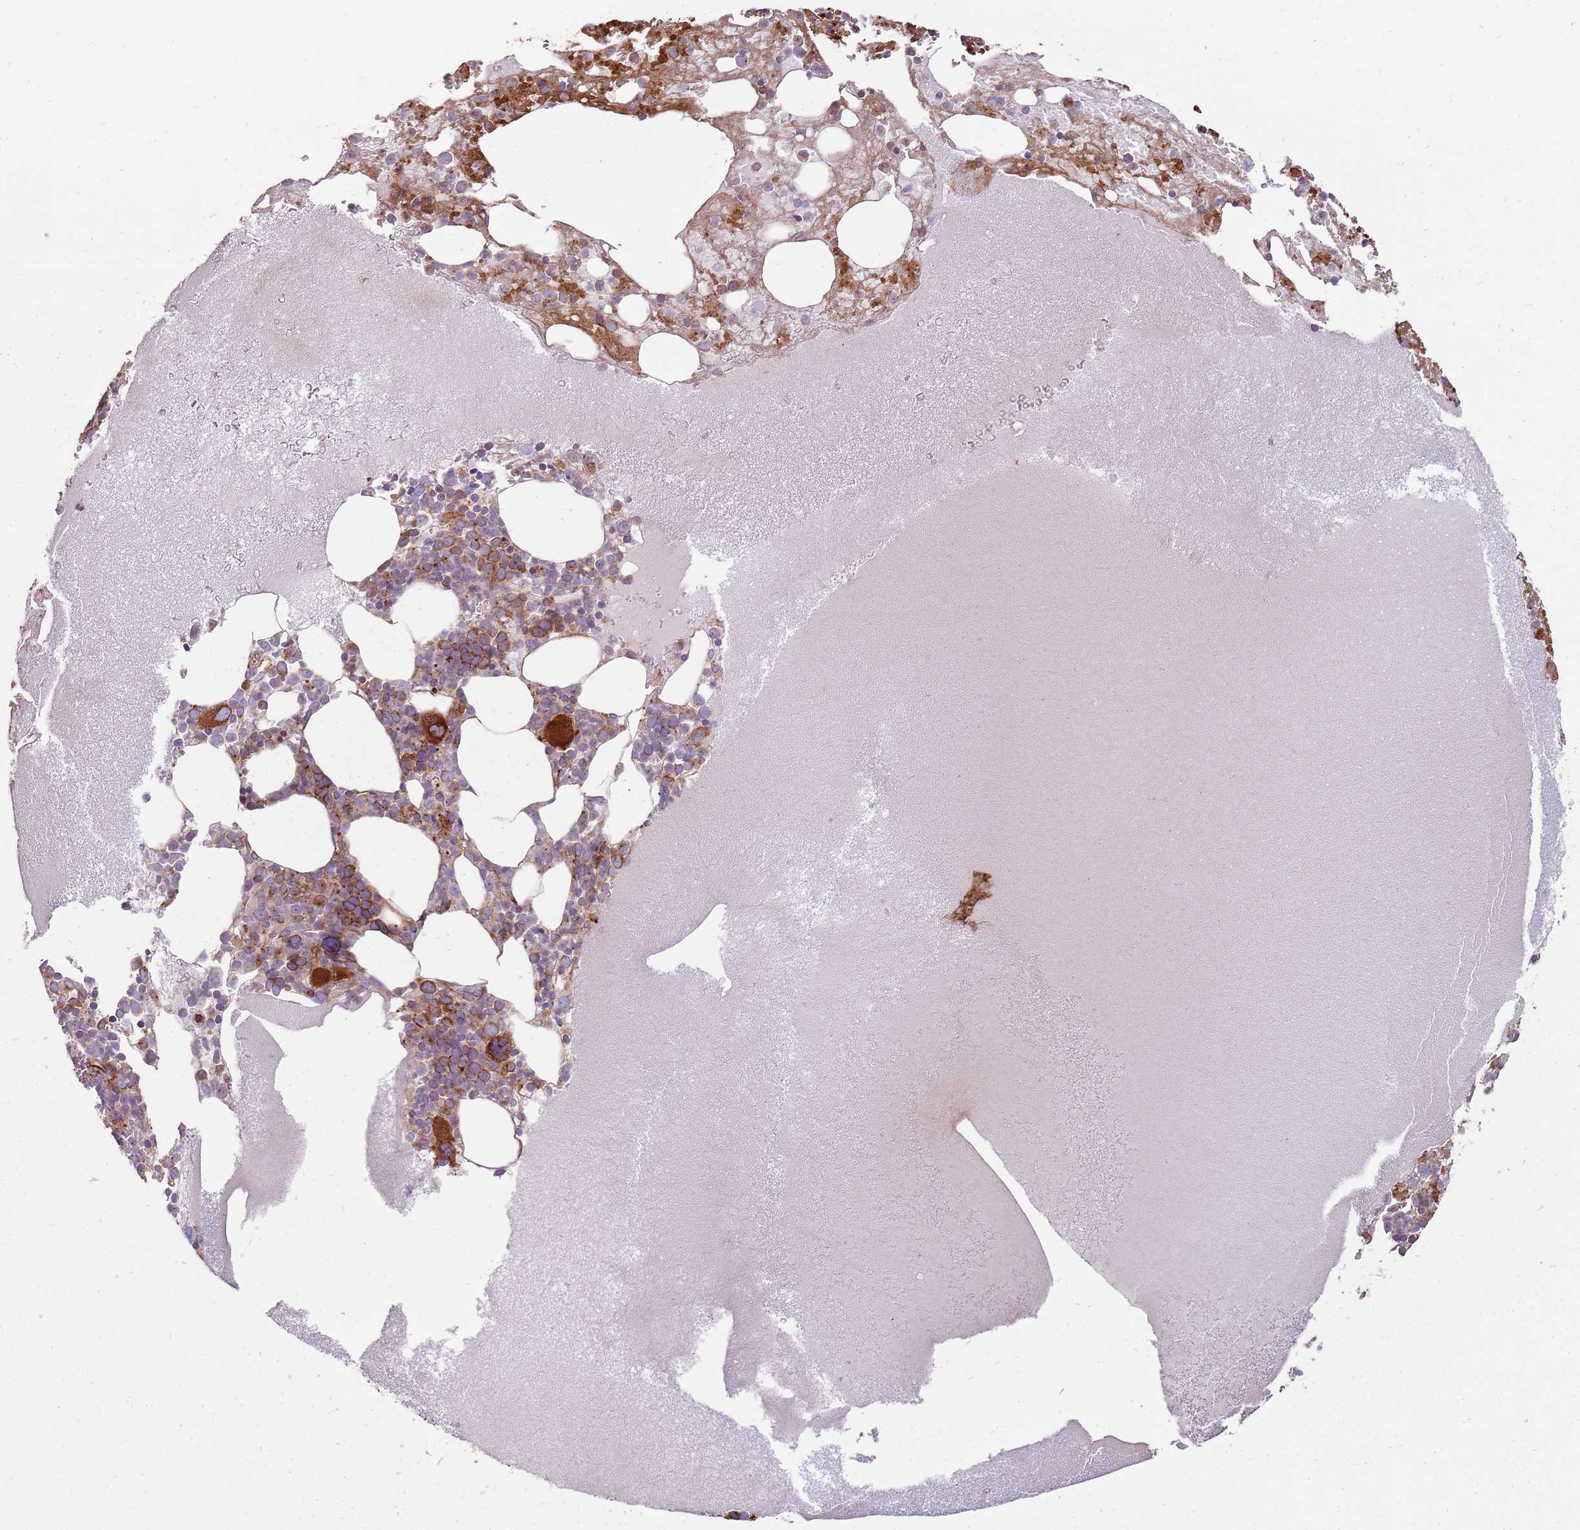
{"staining": {"intensity": "strong", "quantity": "25%-75%", "location": "cytoplasmic/membranous"}, "tissue": "bone marrow", "cell_type": "Hematopoietic cells", "image_type": "normal", "snomed": [{"axis": "morphology", "description": "Normal tissue, NOS"}, {"axis": "topography", "description": "Bone marrow"}], "caption": "Bone marrow stained for a protein shows strong cytoplasmic/membranous positivity in hematopoietic cells. The protein of interest is stained brown, and the nuclei are stained in blue (DAB (3,3'-diaminobenzidine) IHC with brightfield microscopy, high magnification).", "gene": "EMC1", "patient": {"sex": "male", "age": 61}}